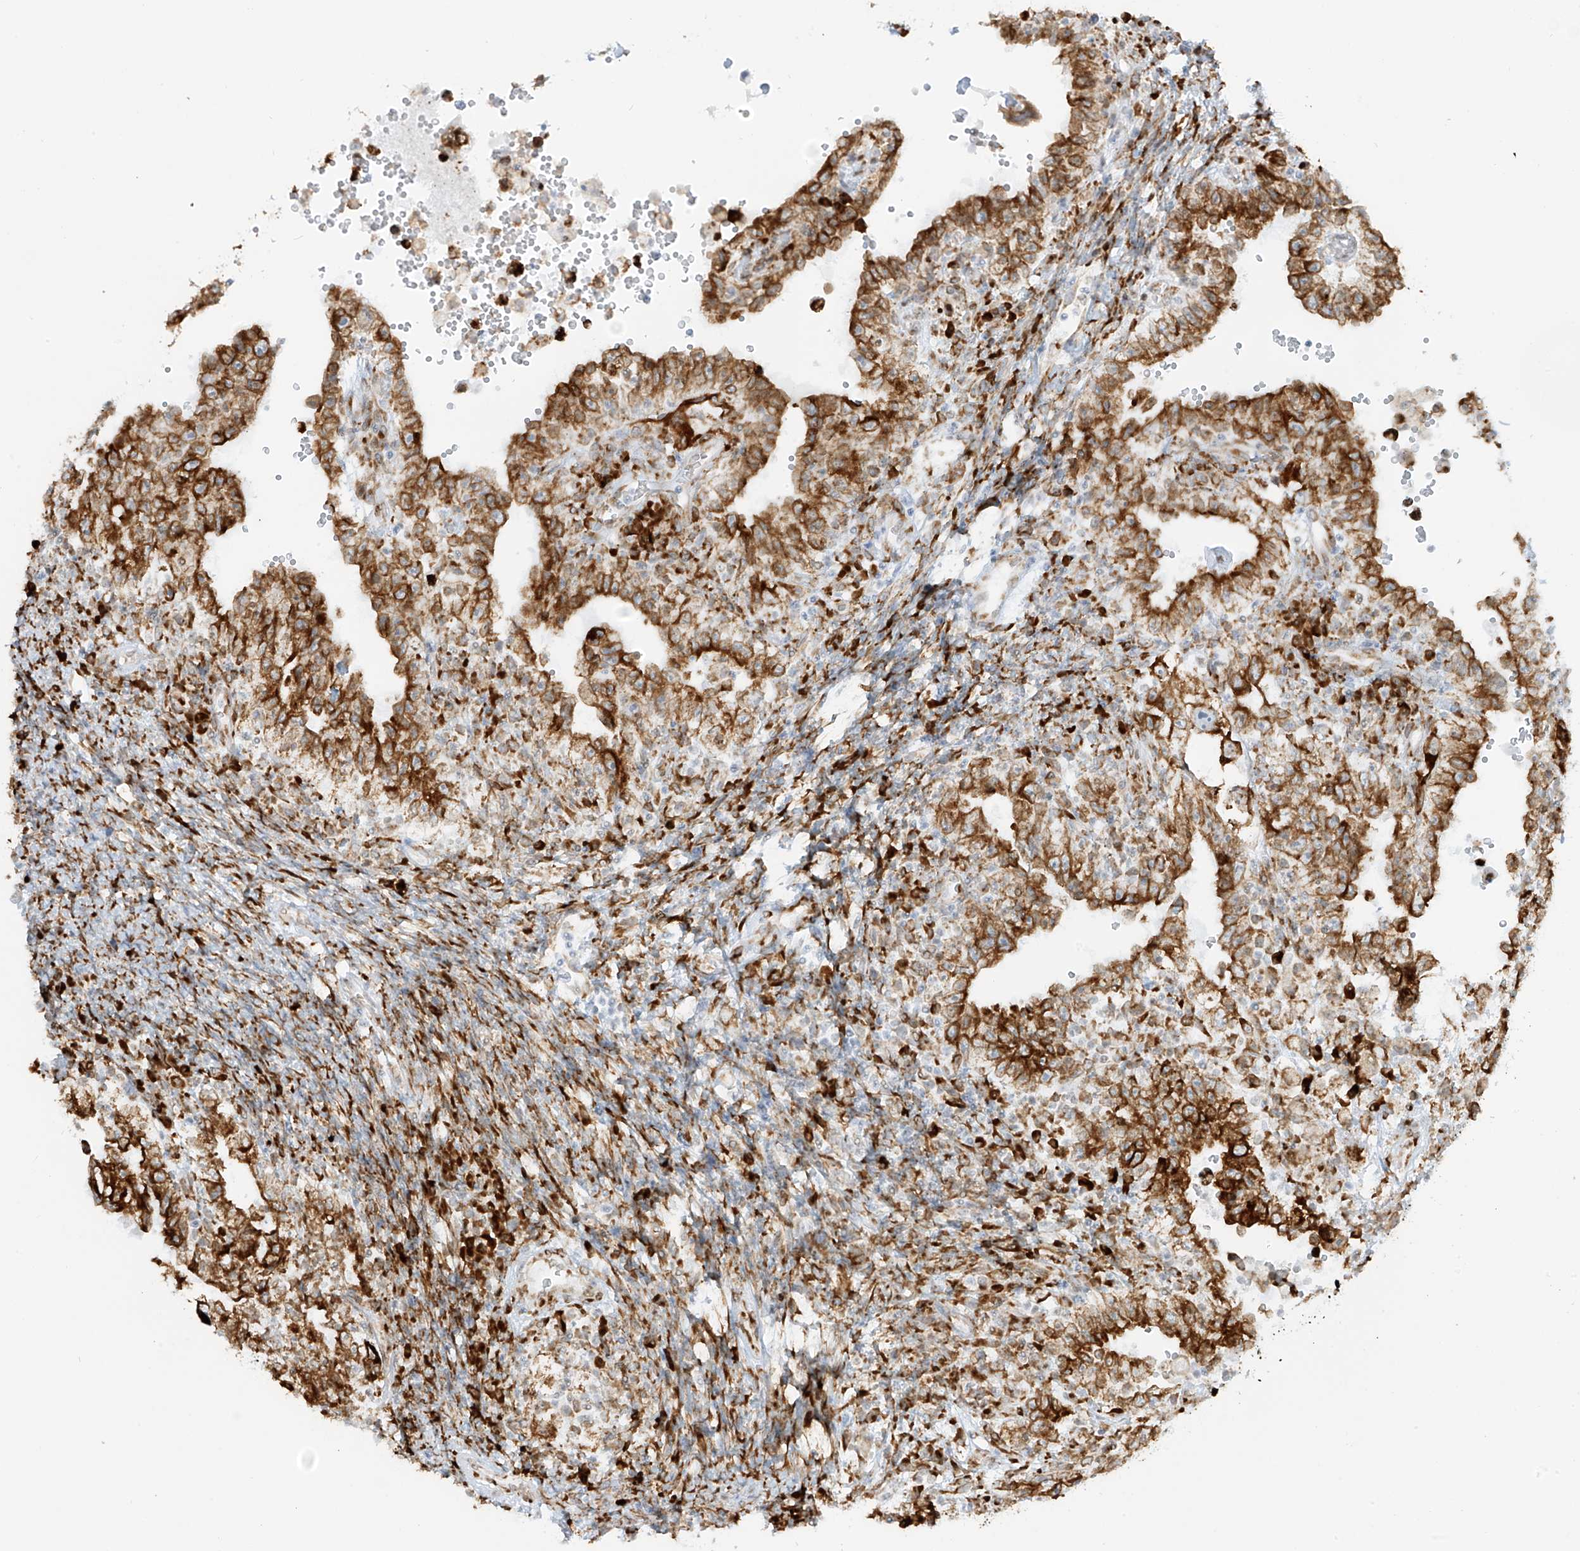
{"staining": {"intensity": "strong", "quantity": ">75%", "location": "cytoplasmic/membranous"}, "tissue": "testis cancer", "cell_type": "Tumor cells", "image_type": "cancer", "snomed": [{"axis": "morphology", "description": "Carcinoma, Embryonal, NOS"}, {"axis": "topography", "description": "Testis"}], "caption": "Immunohistochemical staining of testis embryonal carcinoma demonstrates high levels of strong cytoplasmic/membranous protein expression in about >75% of tumor cells.", "gene": "LRRC59", "patient": {"sex": "male", "age": 26}}